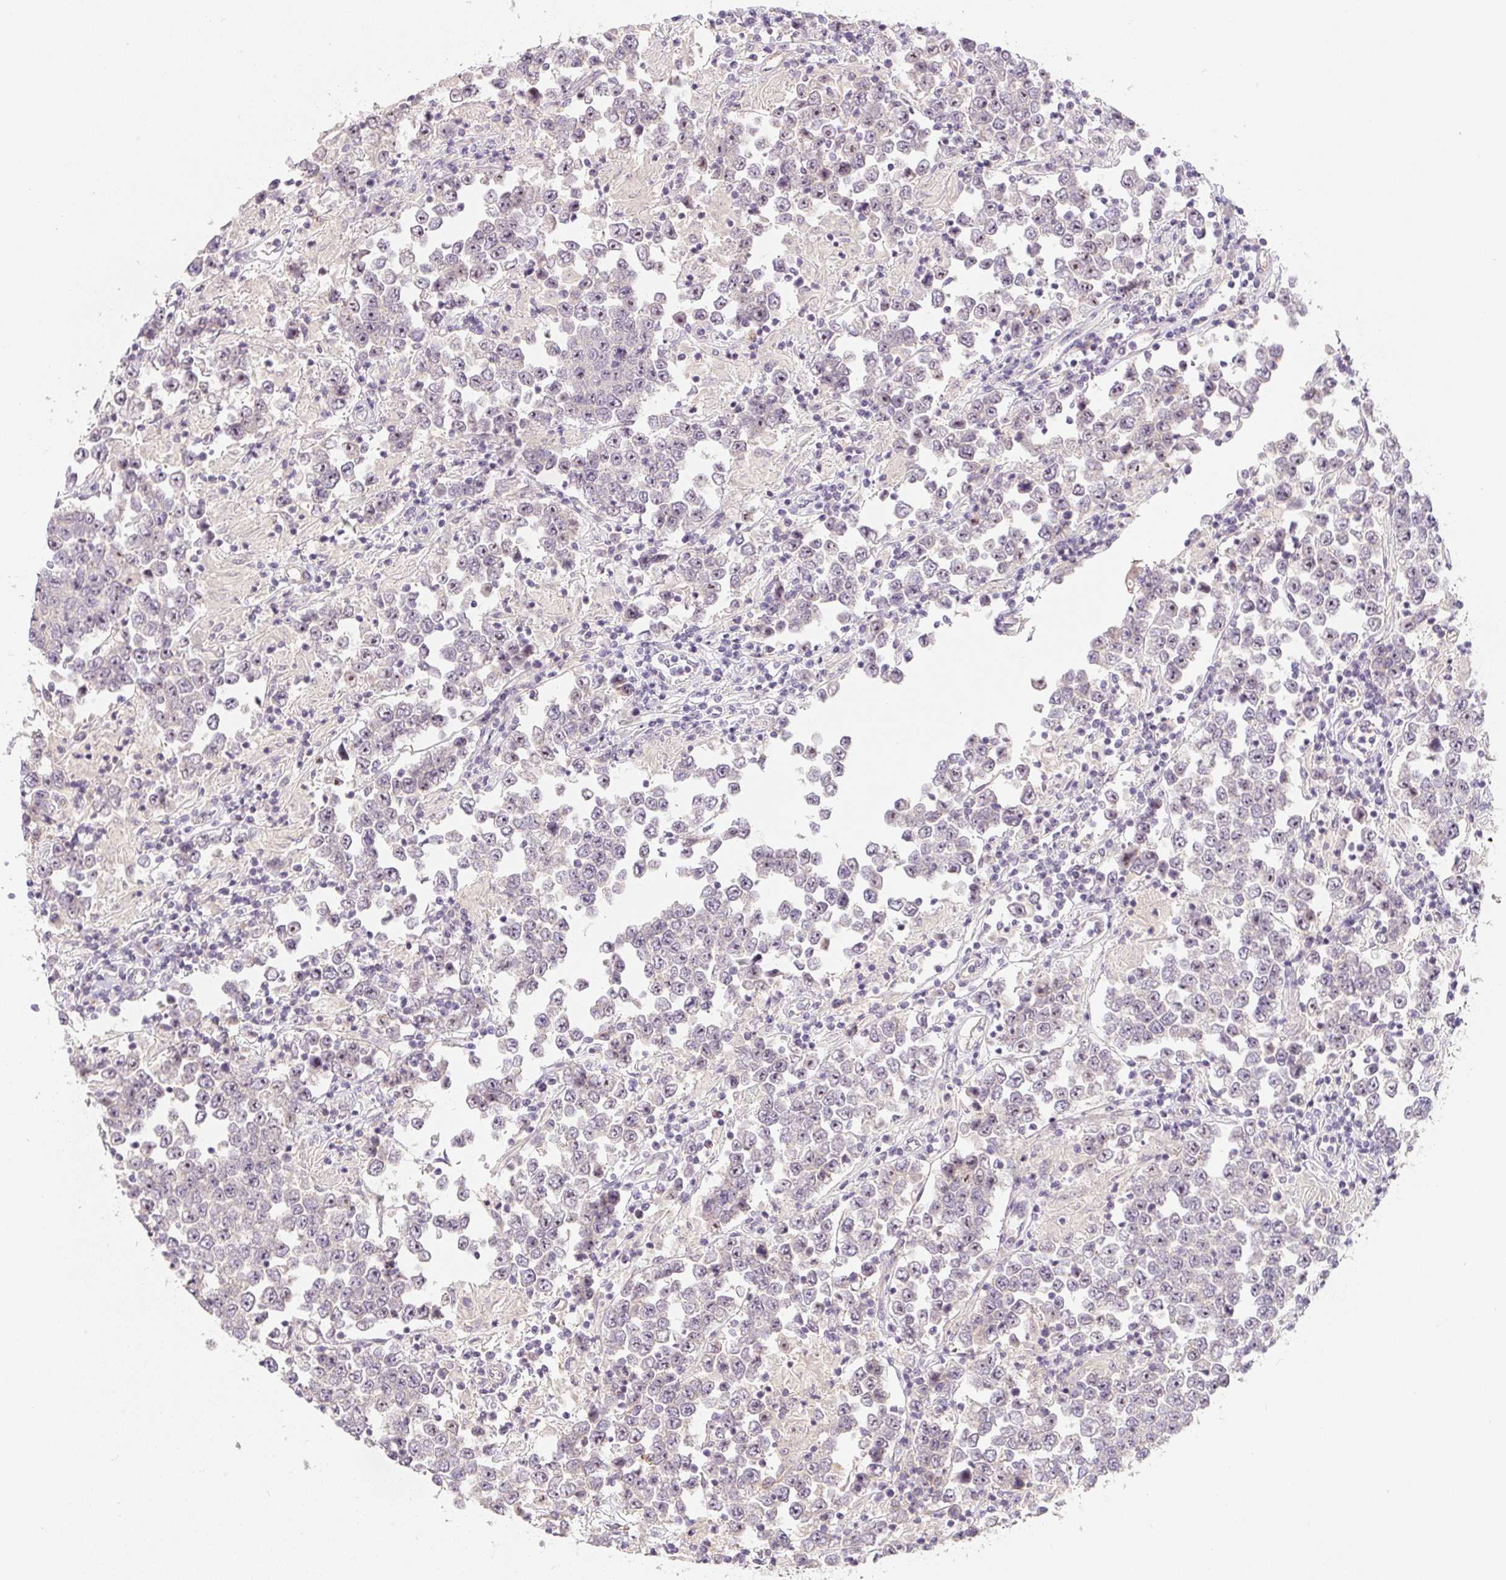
{"staining": {"intensity": "weak", "quantity": "25%-75%", "location": "nuclear"}, "tissue": "testis cancer", "cell_type": "Tumor cells", "image_type": "cancer", "snomed": [{"axis": "morphology", "description": "Normal tissue, NOS"}, {"axis": "morphology", "description": "Urothelial carcinoma, High grade"}, {"axis": "morphology", "description": "Seminoma, NOS"}, {"axis": "morphology", "description": "Carcinoma, Embryonal, NOS"}, {"axis": "topography", "description": "Urinary bladder"}, {"axis": "topography", "description": "Testis"}], "caption": "Brown immunohistochemical staining in seminoma (testis) reveals weak nuclear staining in approximately 25%-75% of tumor cells. The staining was performed using DAB, with brown indicating positive protein expression. Nuclei are stained blue with hematoxylin.", "gene": "PWWP3B", "patient": {"sex": "male", "age": 41}}